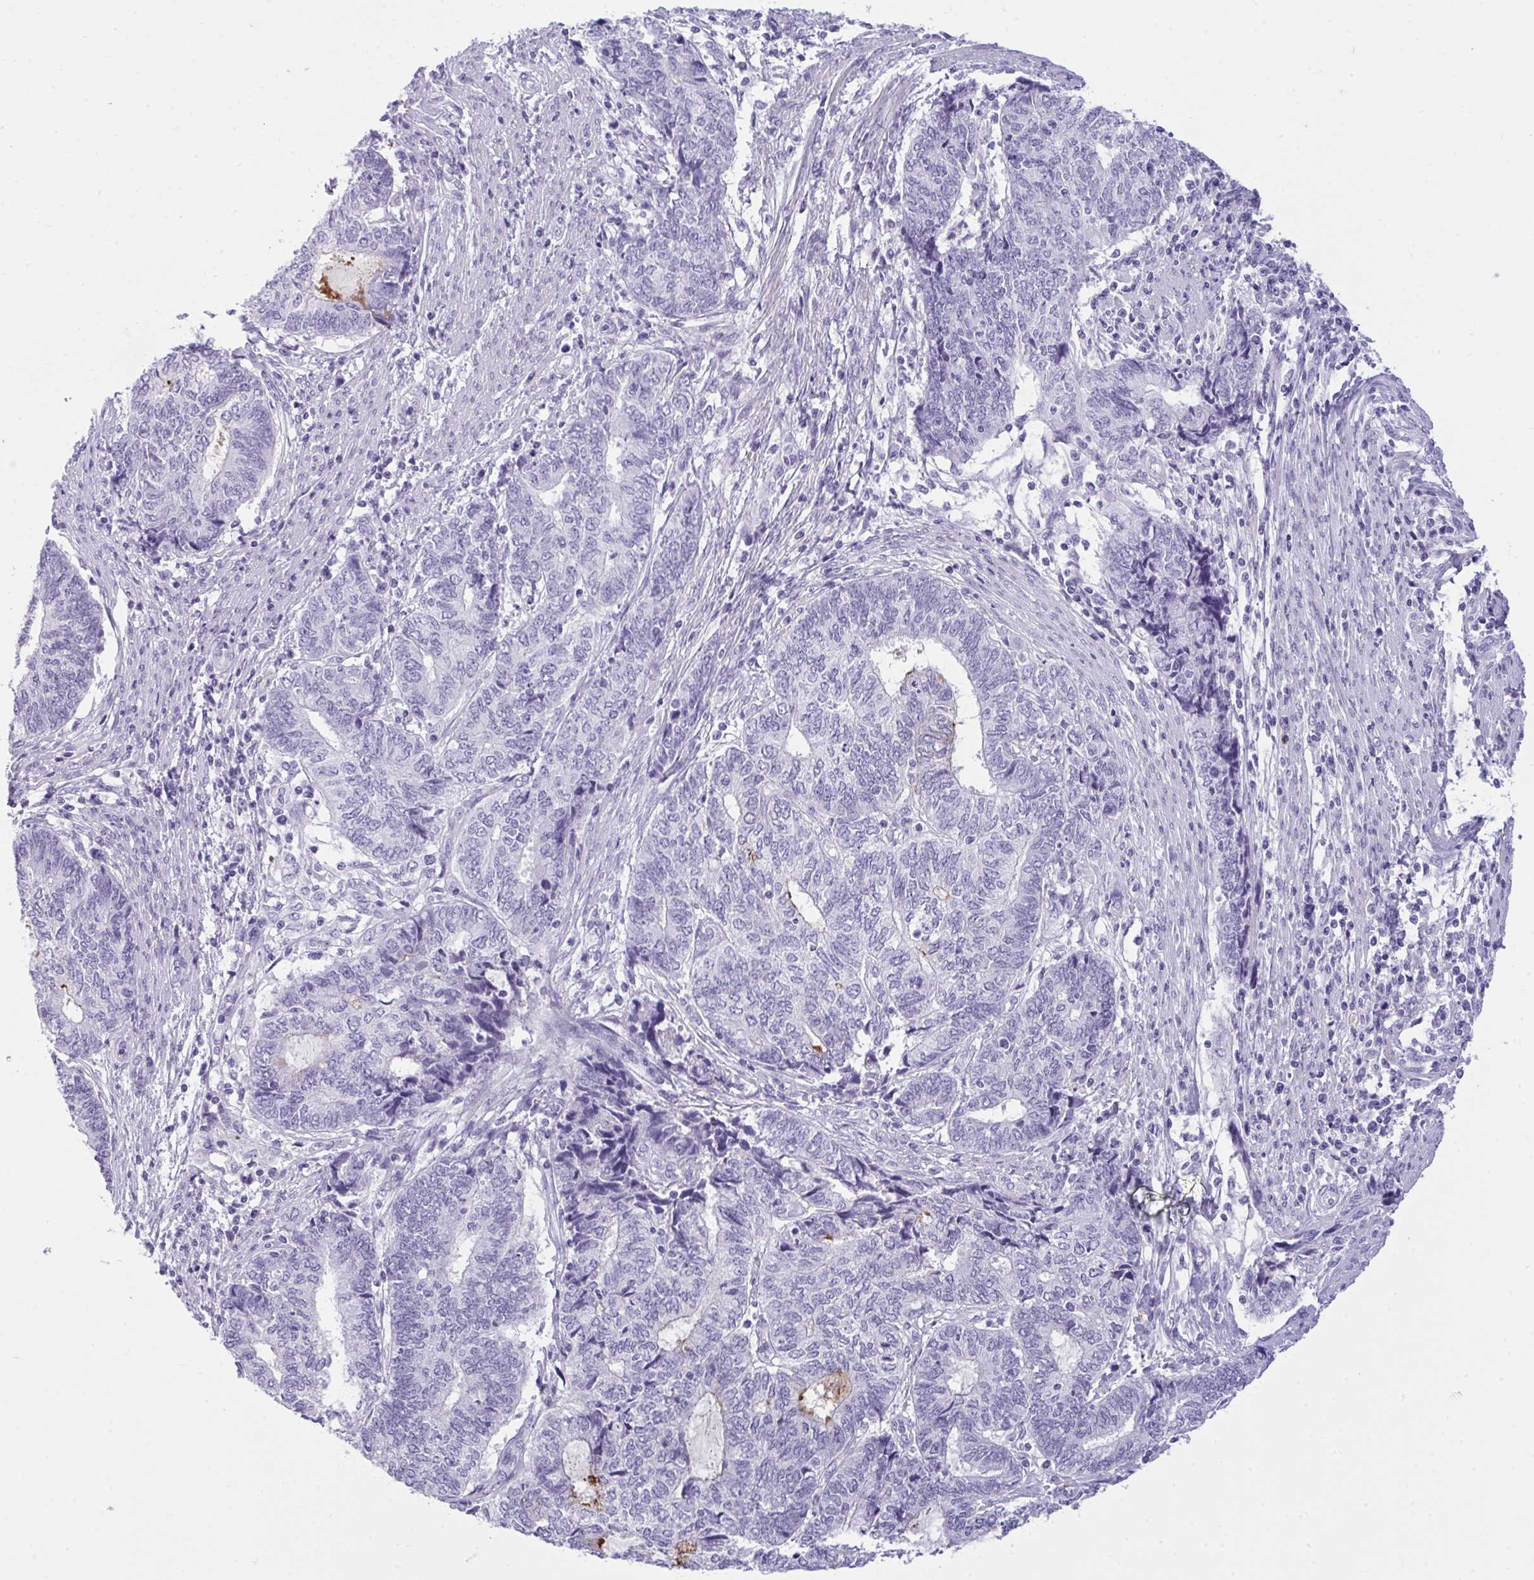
{"staining": {"intensity": "strong", "quantity": "<25%", "location": "cytoplasmic/membranous"}, "tissue": "endometrial cancer", "cell_type": "Tumor cells", "image_type": "cancer", "snomed": [{"axis": "morphology", "description": "Adenocarcinoma, NOS"}, {"axis": "topography", "description": "Uterus"}, {"axis": "topography", "description": "Endometrium"}], "caption": "Tumor cells display medium levels of strong cytoplasmic/membranous positivity in approximately <25% of cells in human endometrial cancer.", "gene": "ARHGAP42", "patient": {"sex": "female", "age": 70}}